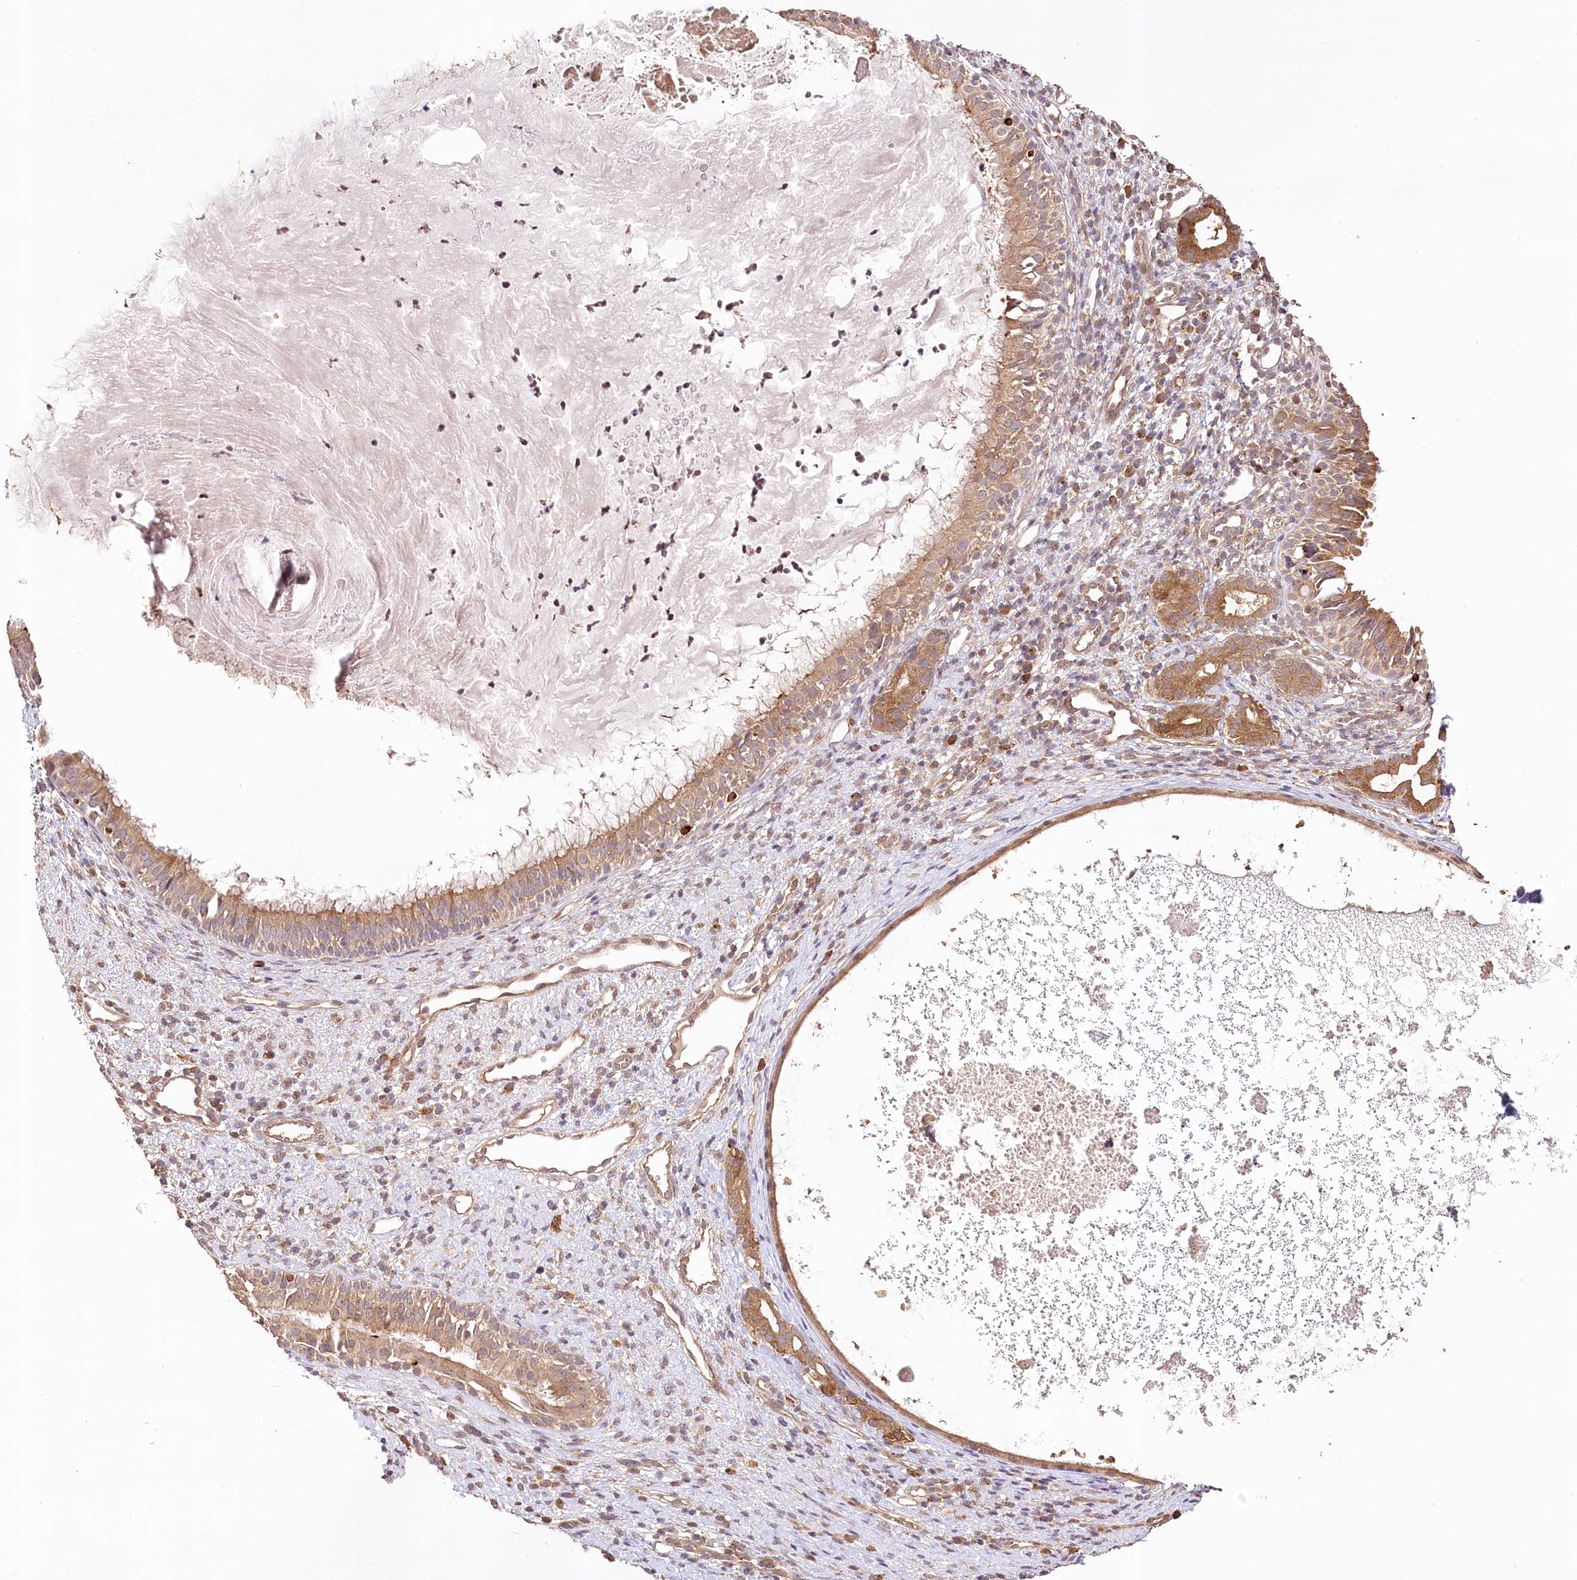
{"staining": {"intensity": "moderate", "quantity": ">75%", "location": "cytoplasmic/membranous"}, "tissue": "nasopharynx", "cell_type": "Respiratory epithelial cells", "image_type": "normal", "snomed": [{"axis": "morphology", "description": "Normal tissue, NOS"}, {"axis": "topography", "description": "Nasopharynx"}], "caption": "A high-resolution photomicrograph shows IHC staining of benign nasopharynx, which demonstrates moderate cytoplasmic/membranous positivity in about >75% of respiratory epithelial cells.", "gene": "DMXL1", "patient": {"sex": "male", "age": 22}}